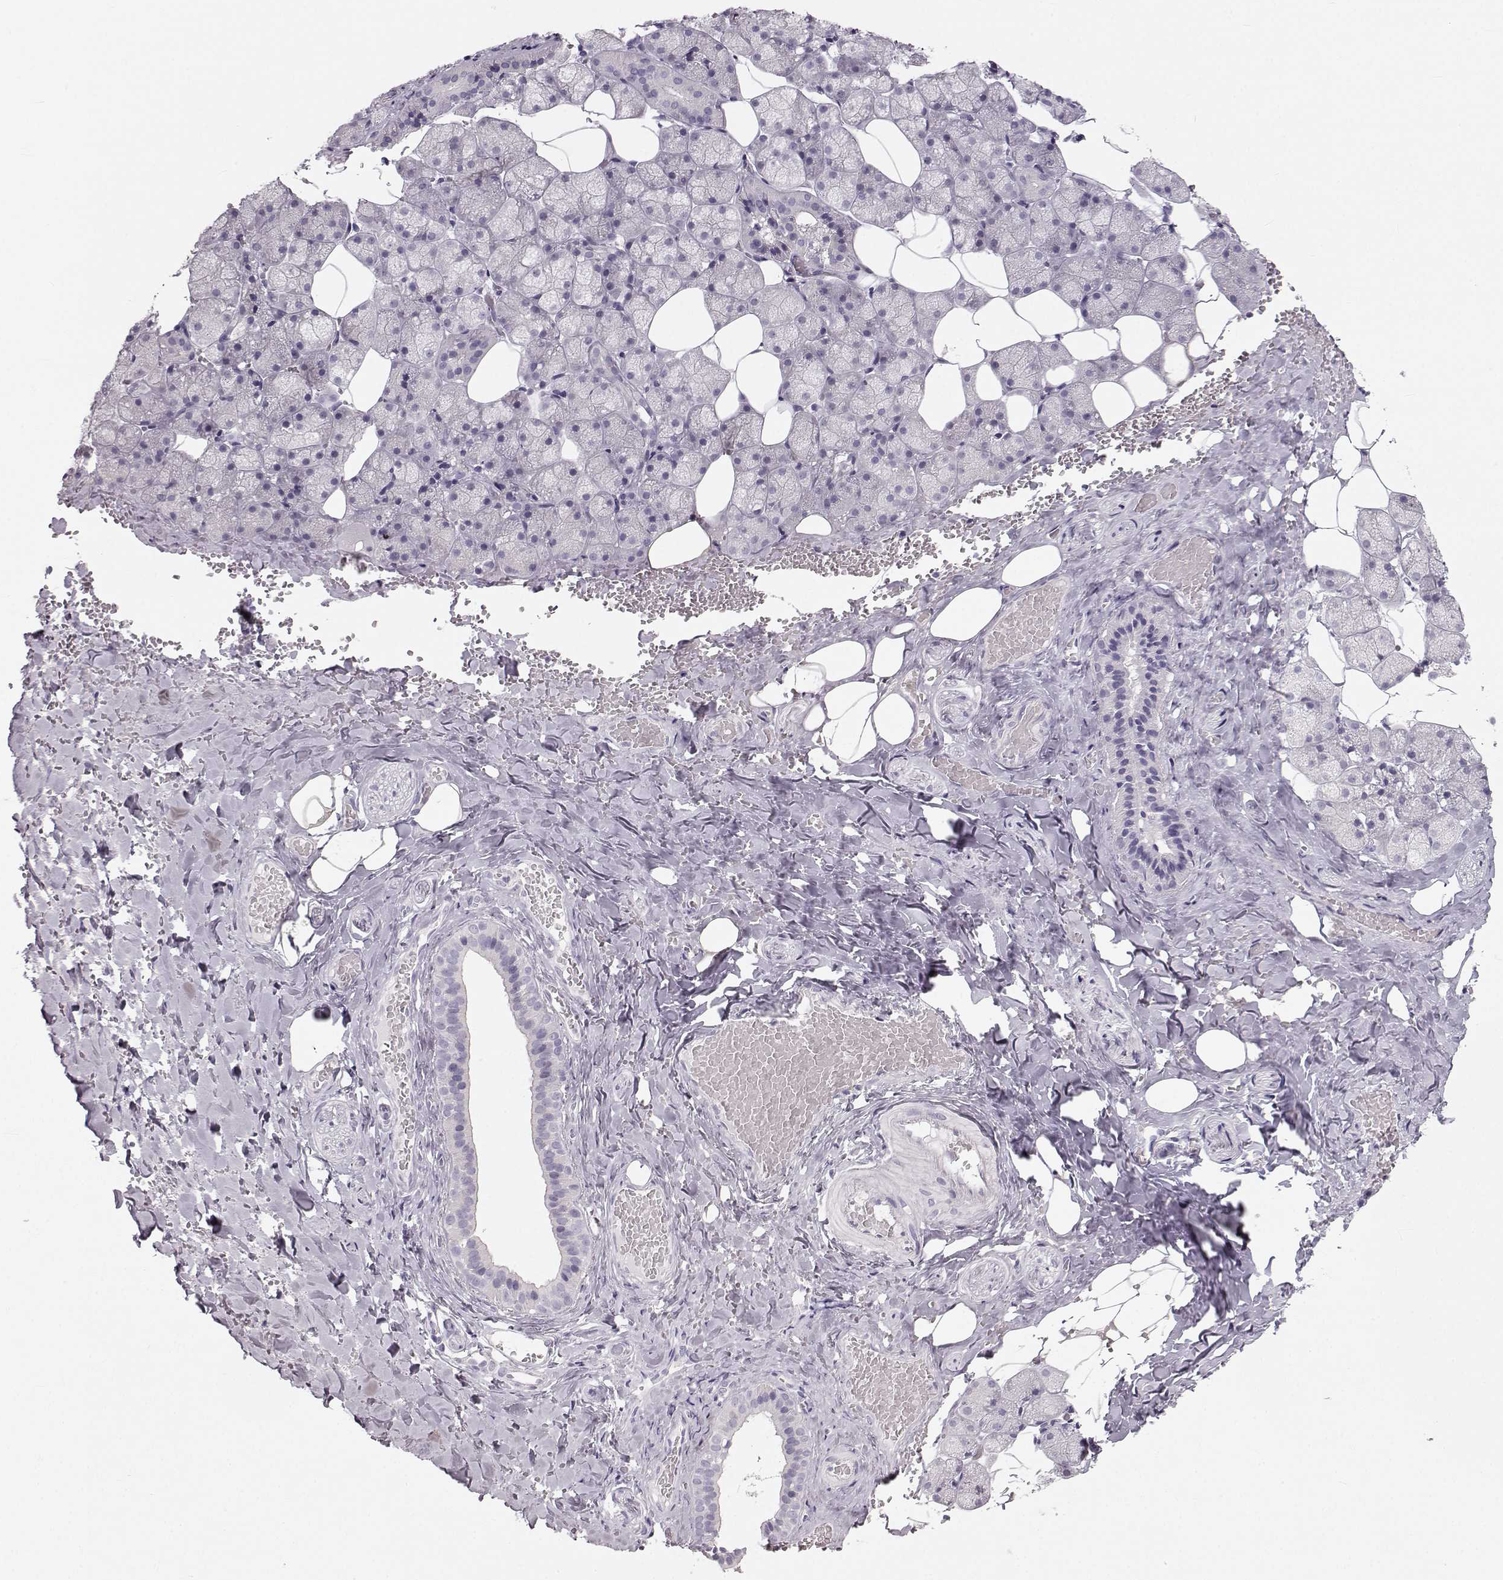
{"staining": {"intensity": "negative", "quantity": "none", "location": "none"}, "tissue": "salivary gland", "cell_type": "Glandular cells", "image_type": "normal", "snomed": [{"axis": "morphology", "description": "Normal tissue, NOS"}, {"axis": "topography", "description": "Salivary gland"}], "caption": "Immunohistochemistry (IHC) of normal human salivary gland displays no expression in glandular cells.", "gene": "OIP5", "patient": {"sex": "male", "age": 38}}